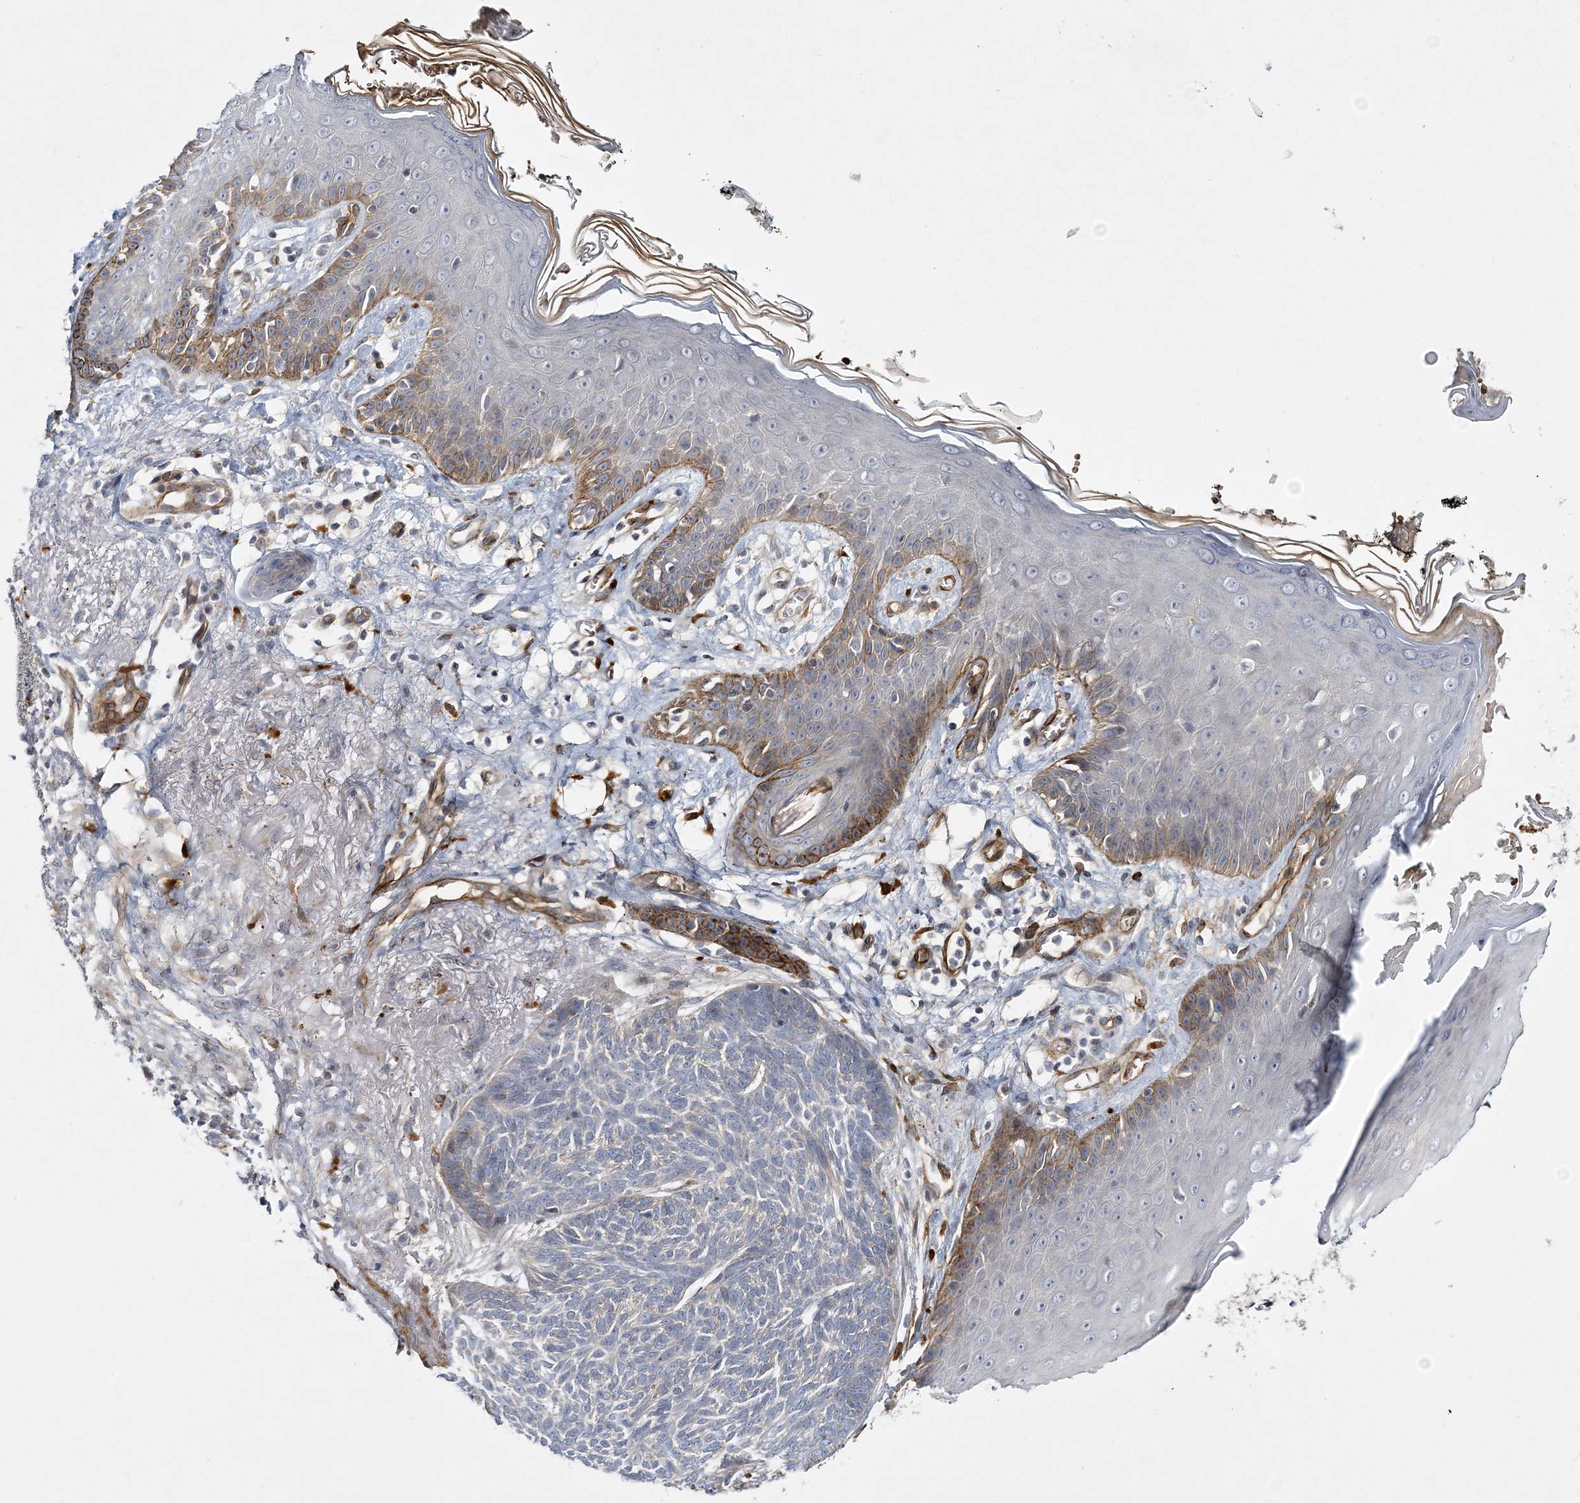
{"staining": {"intensity": "negative", "quantity": "none", "location": "none"}, "tissue": "skin cancer", "cell_type": "Tumor cells", "image_type": "cancer", "snomed": [{"axis": "morphology", "description": "Normal tissue, NOS"}, {"axis": "morphology", "description": "Basal cell carcinoma"}, {"axis": "topography", "description": "Skin"}], "caption": "The photomicrograph reveals no significant staining in tumor cells of skin basal cell carcinoma.", "gene": "CALN1", "patient": {"sex": "male", "age": 64}}